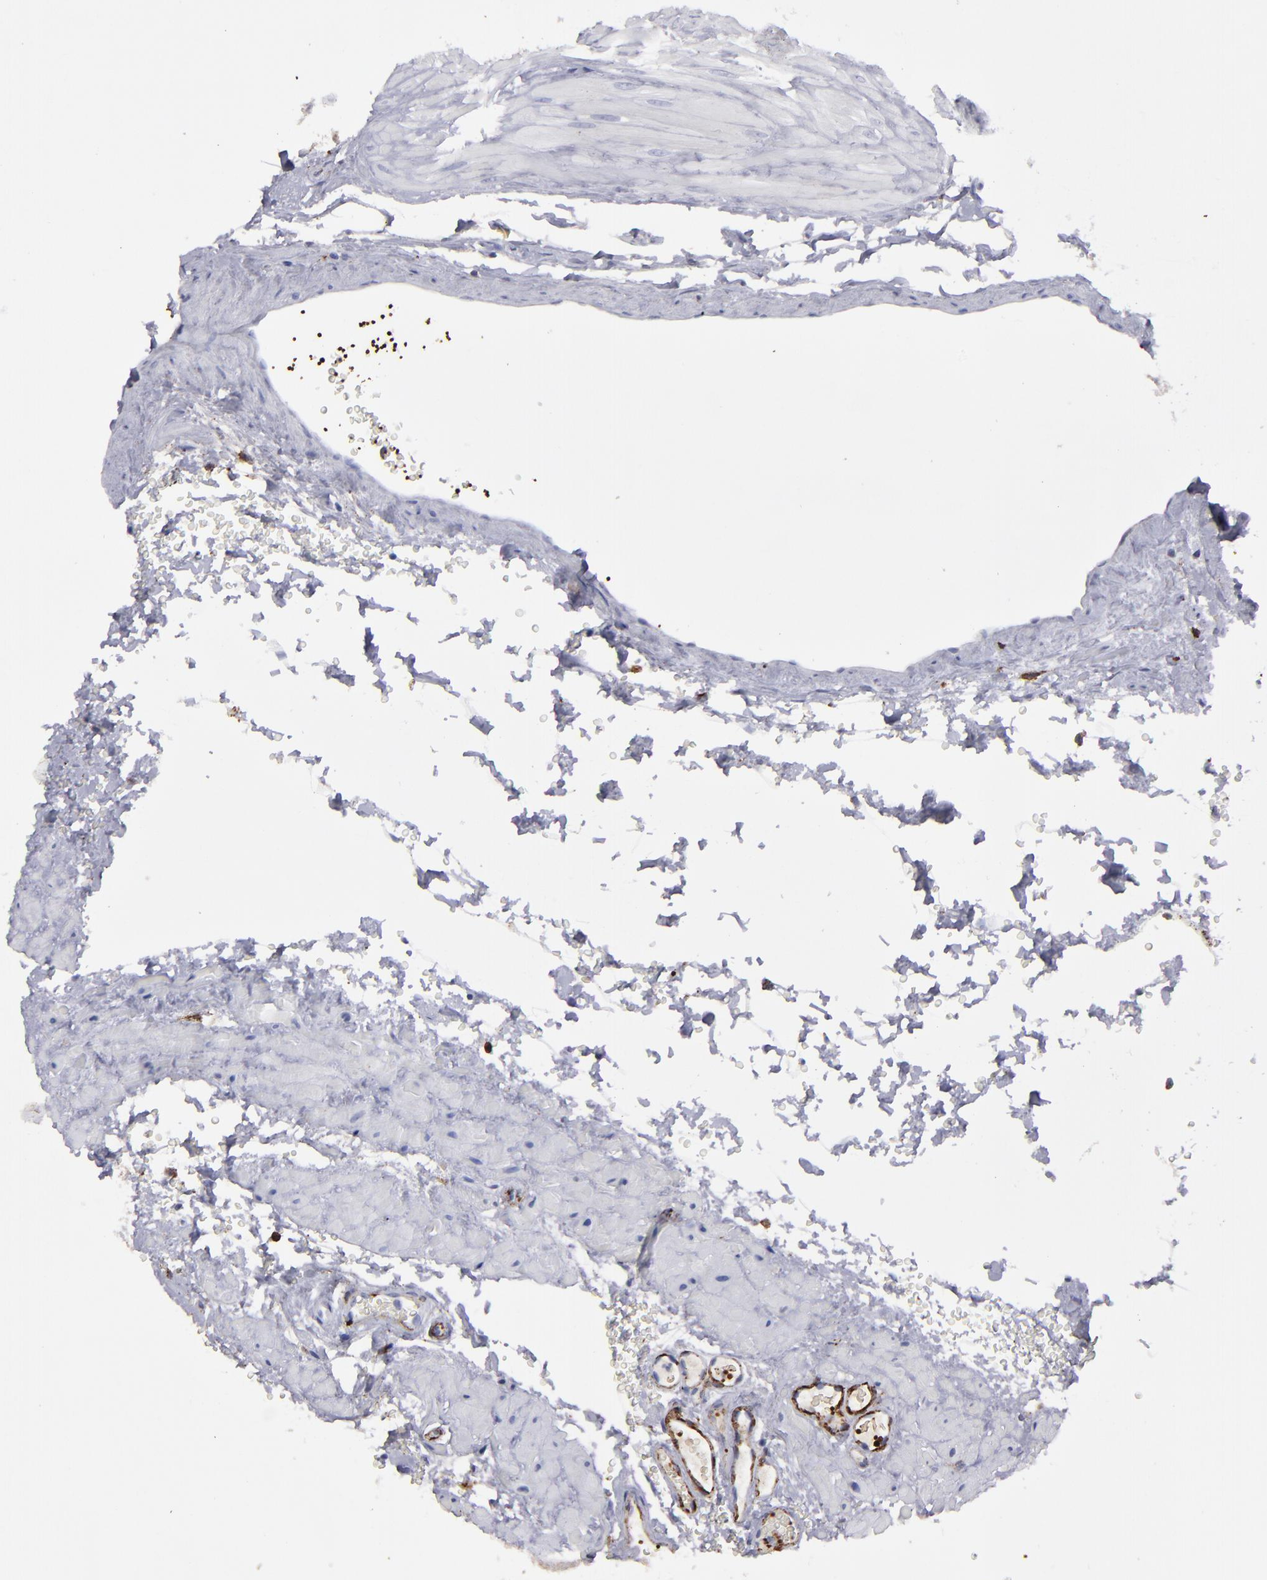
{"staining": {"intensity": "negative", "quantity": "none", "location": "none"}, "tissue": "seminal vesicle", "cell_type": "Glandular cells", "image_type": "normal", "snomed": [{"axis": "morphology", "description": "Normal tissue, NOS"}, {"axis": "topography", "description": "Prostate"}, {"axis": "topography", "description": "Seminal veicle"}], "caption": "Micrograph shows no significant protein expression in glandular cells of normal seminal vesicle. (DAB (3,3'-diaminobenzidine) IHC with hematoxylin counter stain).", "gene": "CD36", "patient": {"sex": "male", "age": 51}}